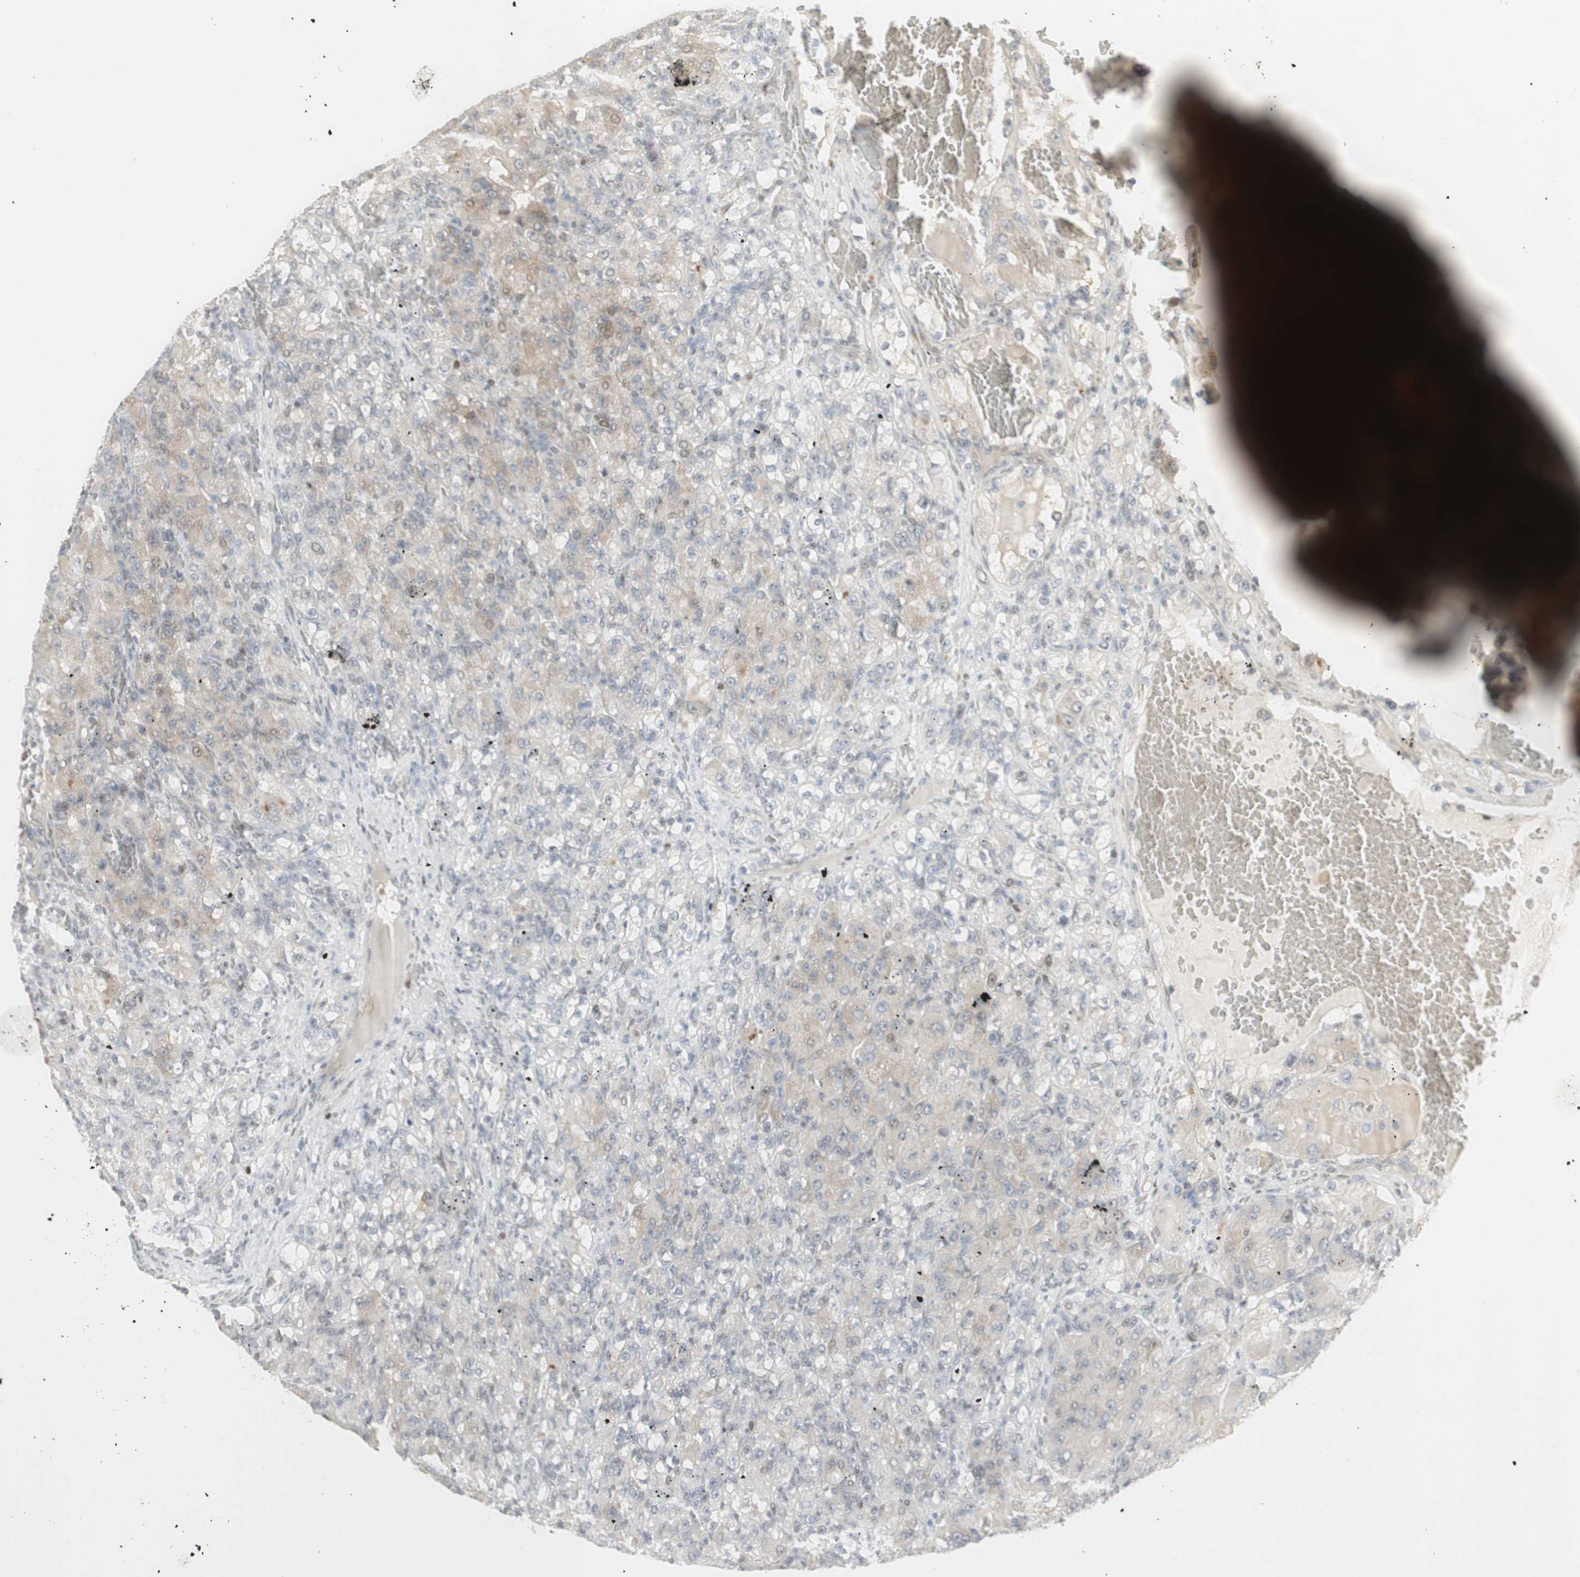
{"staining": {"intensity": "weak", "quantity": "25%-75%", "location": "cytoplasmic/membranous"}, "tissue": "renal cancer", "cell_type": "Tumor cells", "image_type": "cancer", "snomed": [{"axis": "morphology", "description": "Adenocarcinoma, NOS"}, {"axis": "topography", "description": "Kidney"}], "caption": "Protein analysis of renal cancer tissue reveals weak cytoplasmic/membranous staining in approximately 25%-75% of tumor cells.", "gene": "C1orf116", "patient": {"sex": "male", "age": 61}}